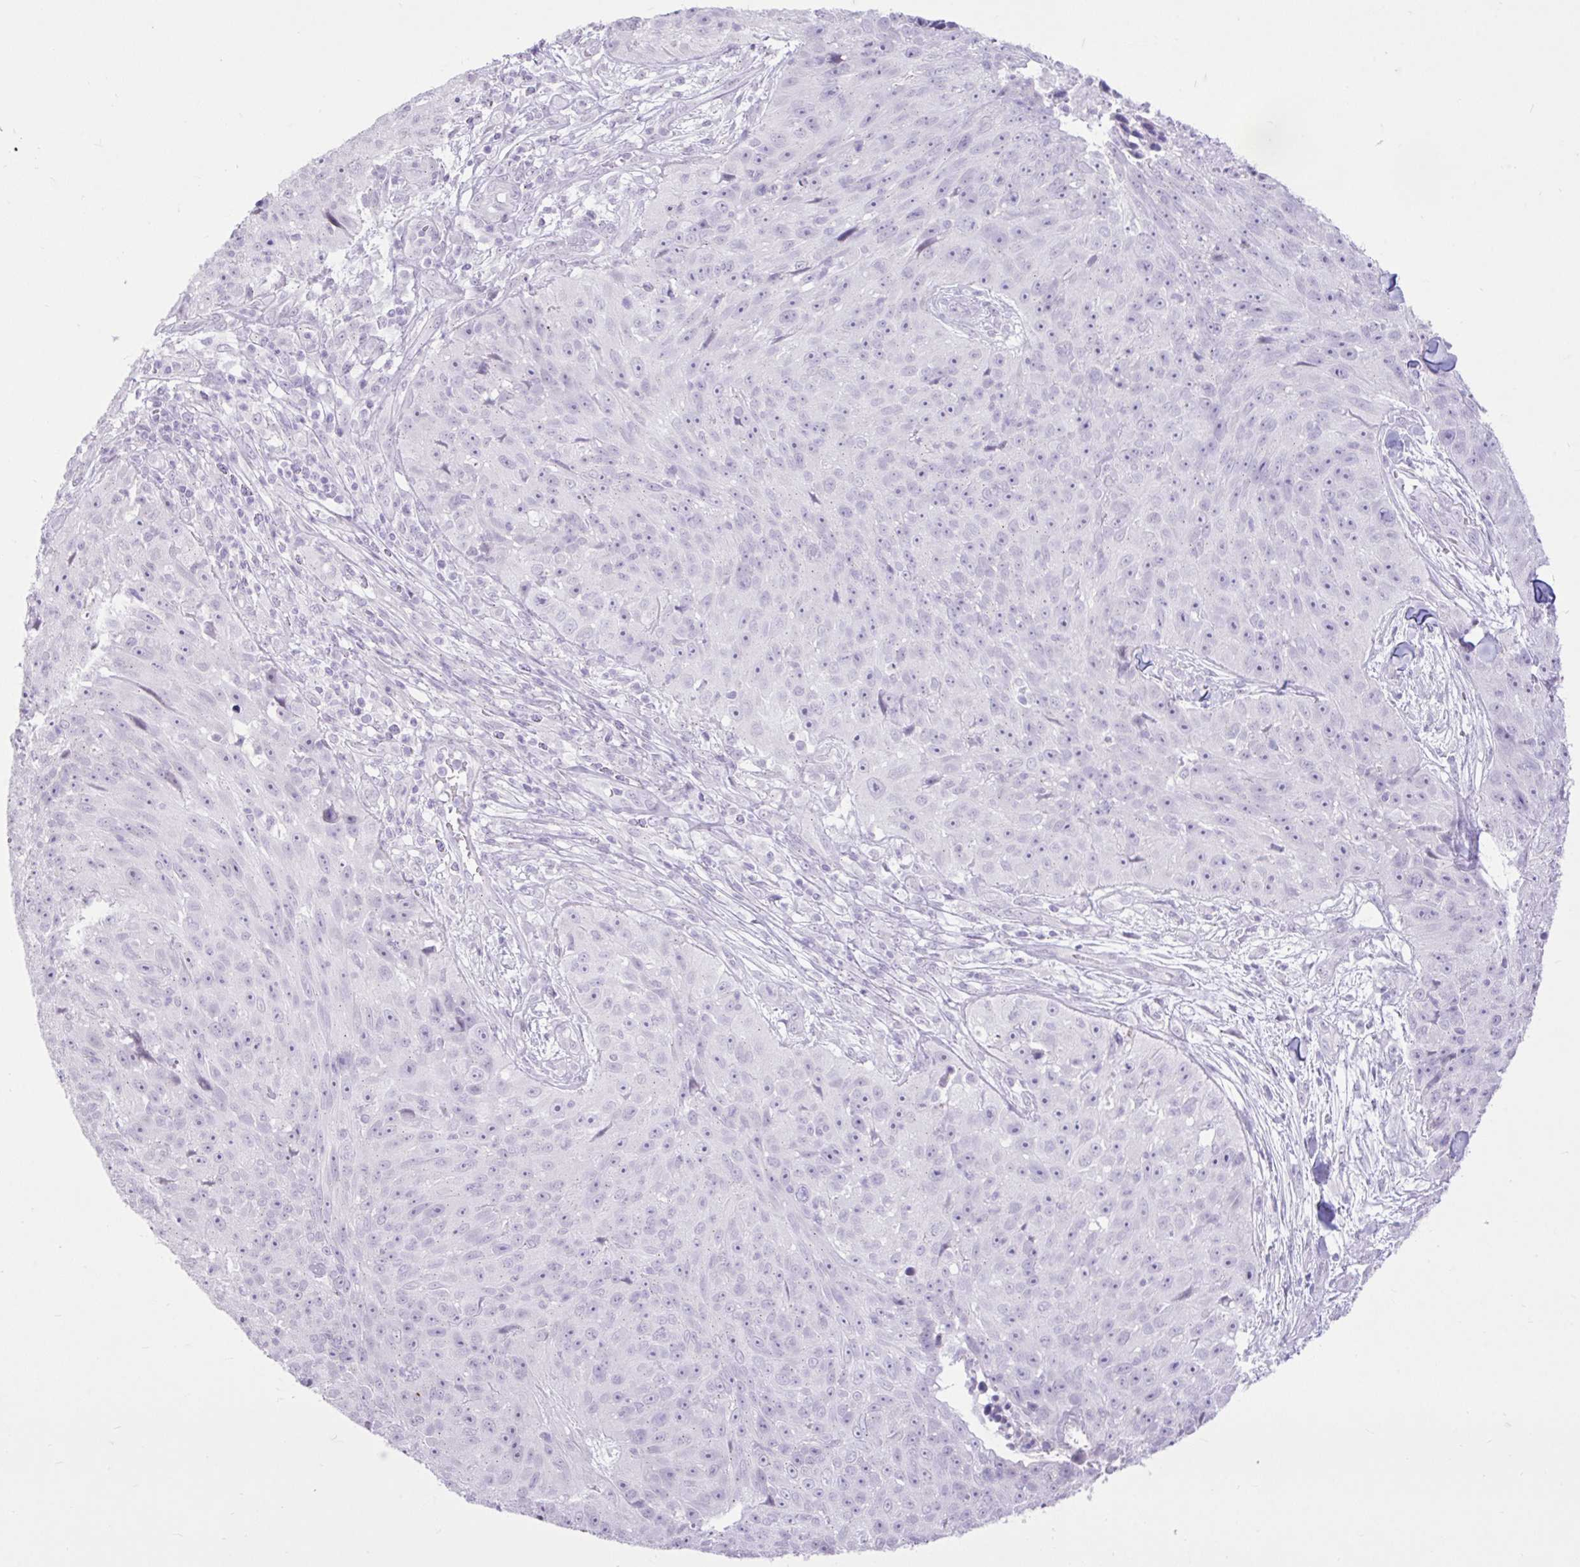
{"staining": {"intensity": "negative", "quantity": "none", "location": "none"}, "tissue": "skin cancer", "cell_type": "Tumor cells", "image_type": "cancer", "snomed": [{"axis": "morphology", "description": "Squamous cell carcinoma, NOS"}, {"axis": "topography", "description": "Skin"}], "caption": "Skin cancer (squamous cell carcinoma) was stained to show a protein in brown. There is no significant staining in tumor cells. The staining is performed using DAB (3,3'-diaminobenzidine) brown chromogen with nuclei counter-stained in using hematoxylin.", "gene": "REEP1", "patient": {"sex": "female", "age": 87}}